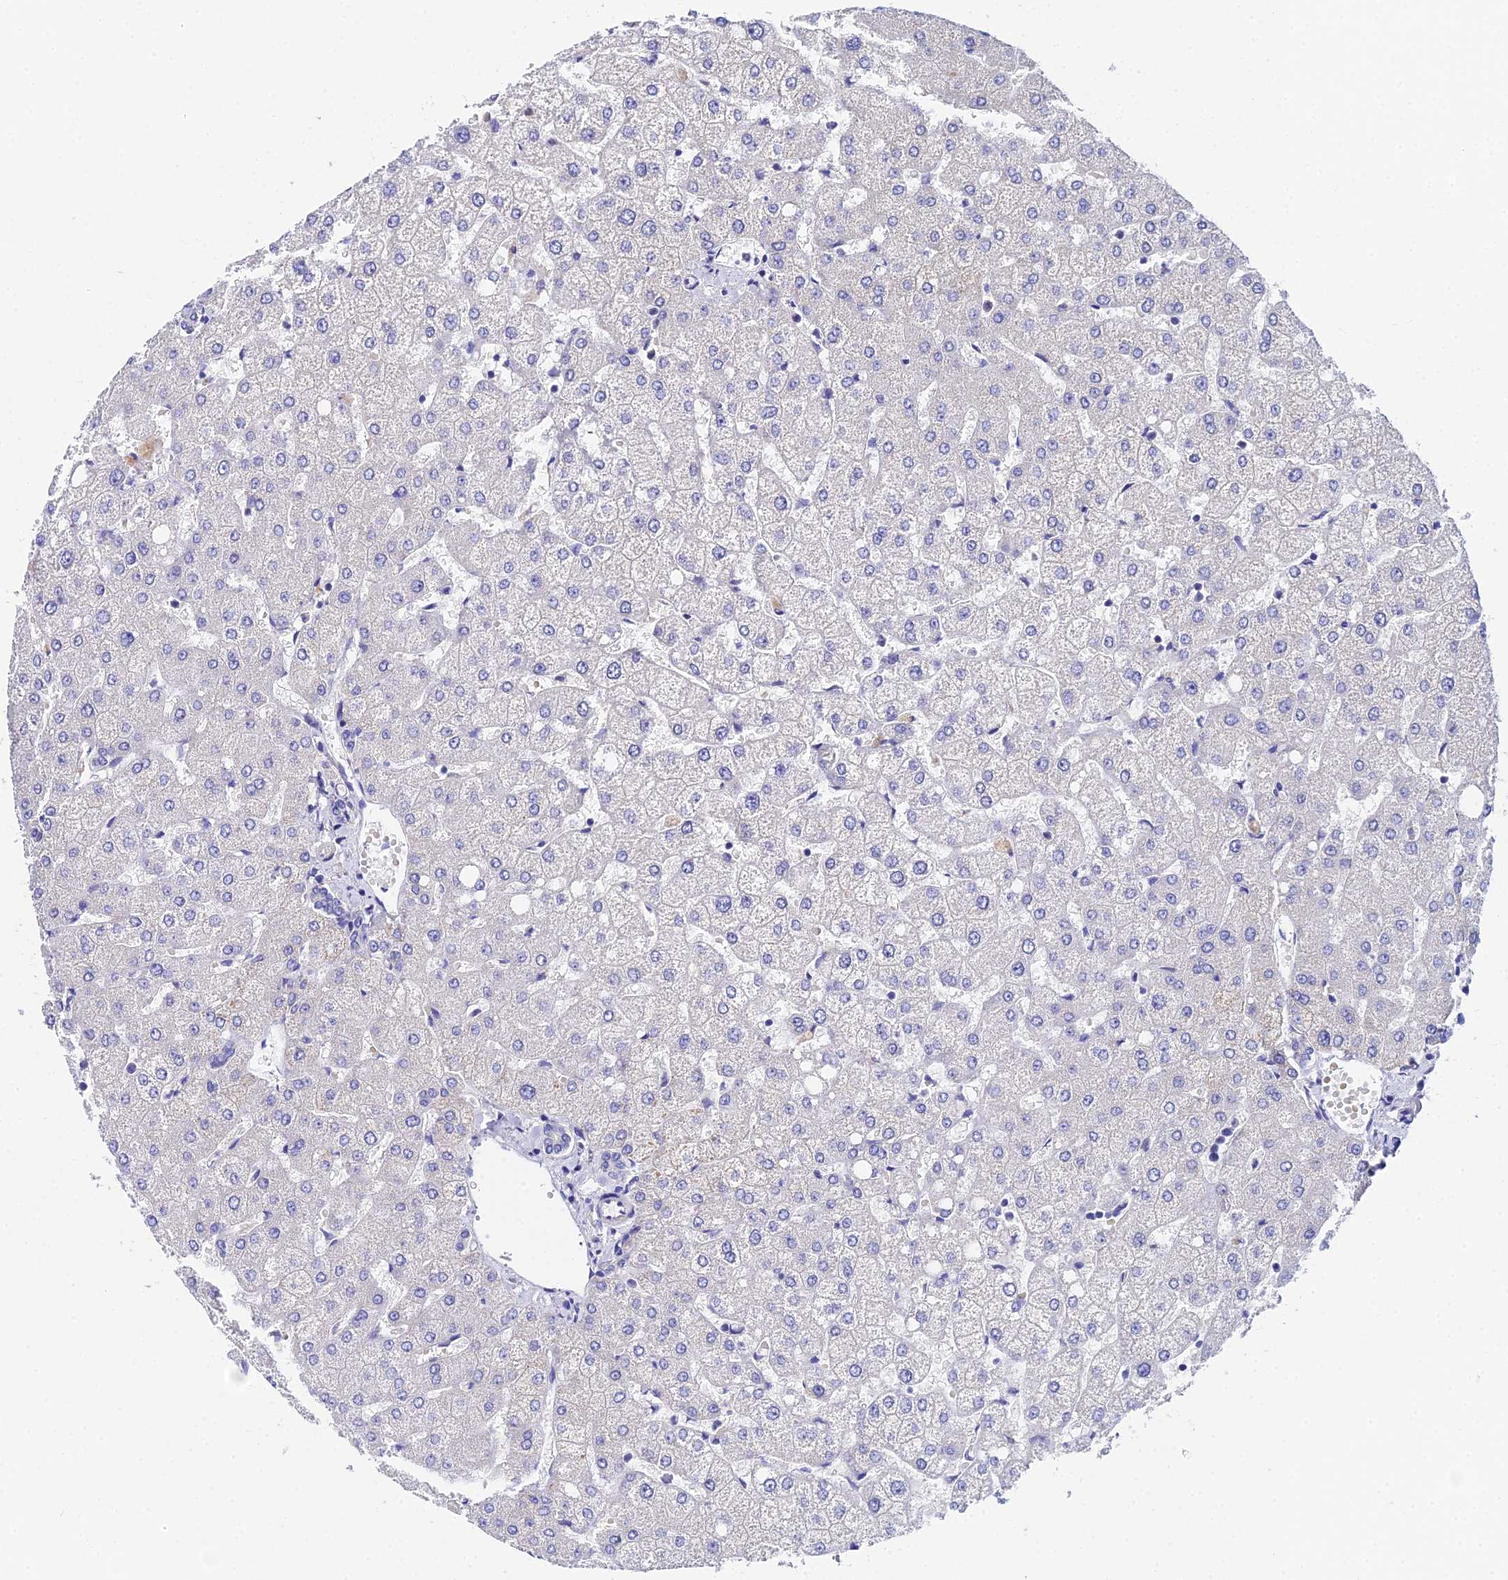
{"staining": {"intensity": "negative", "quantity": "none", "location": "none"}, "tissue": "liver", "cell_type": "Cholangiocytes", "image_type": "normal", "snomed": [{"axis": "morphology", "description": "Normal tissue, NOS"}, {"axis": "topography", "description": "Liver"}], "caption": "Protein analysis of benign liver exhibits no significant positivity in cholangiocytes.", "gene": "UBE2L3", "patient": {"sex": "female", "age": 54}}